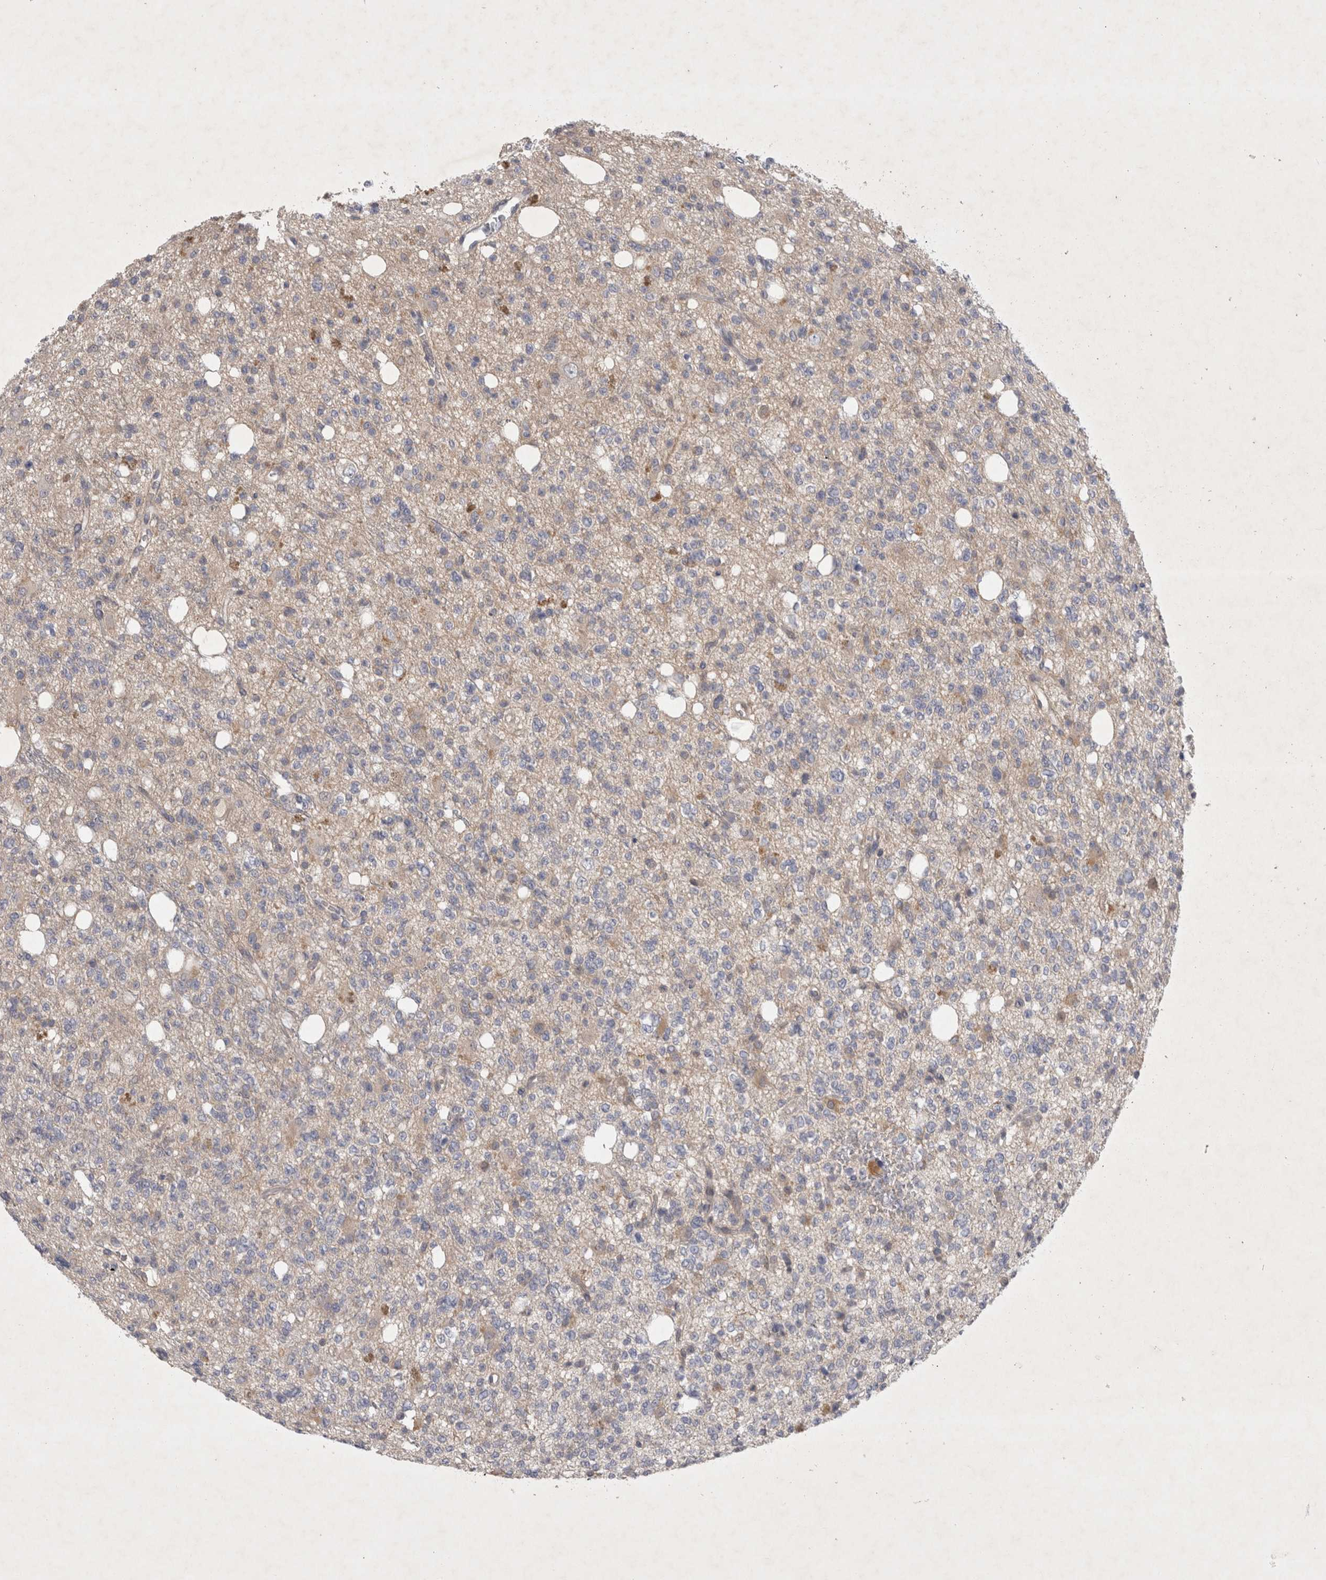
{"staining": {"intensity": "weak", "quantity": "<25%", "location": "cytoplasmic/membranous"}, "tissue": "glioma", "cell_type": "Tumor cells", "image_type": "cancer", "snomed": [{"axis": "morphology", "description": "Glioma, malignant, High grade"}, {"axis": "topography", "description": "Brain"}], "caption": "Immunohistochemistry of human glioma shows no expression in tumor cells.", "gene": "BZW2", "patient": {"sex": "female", "age": 62}}